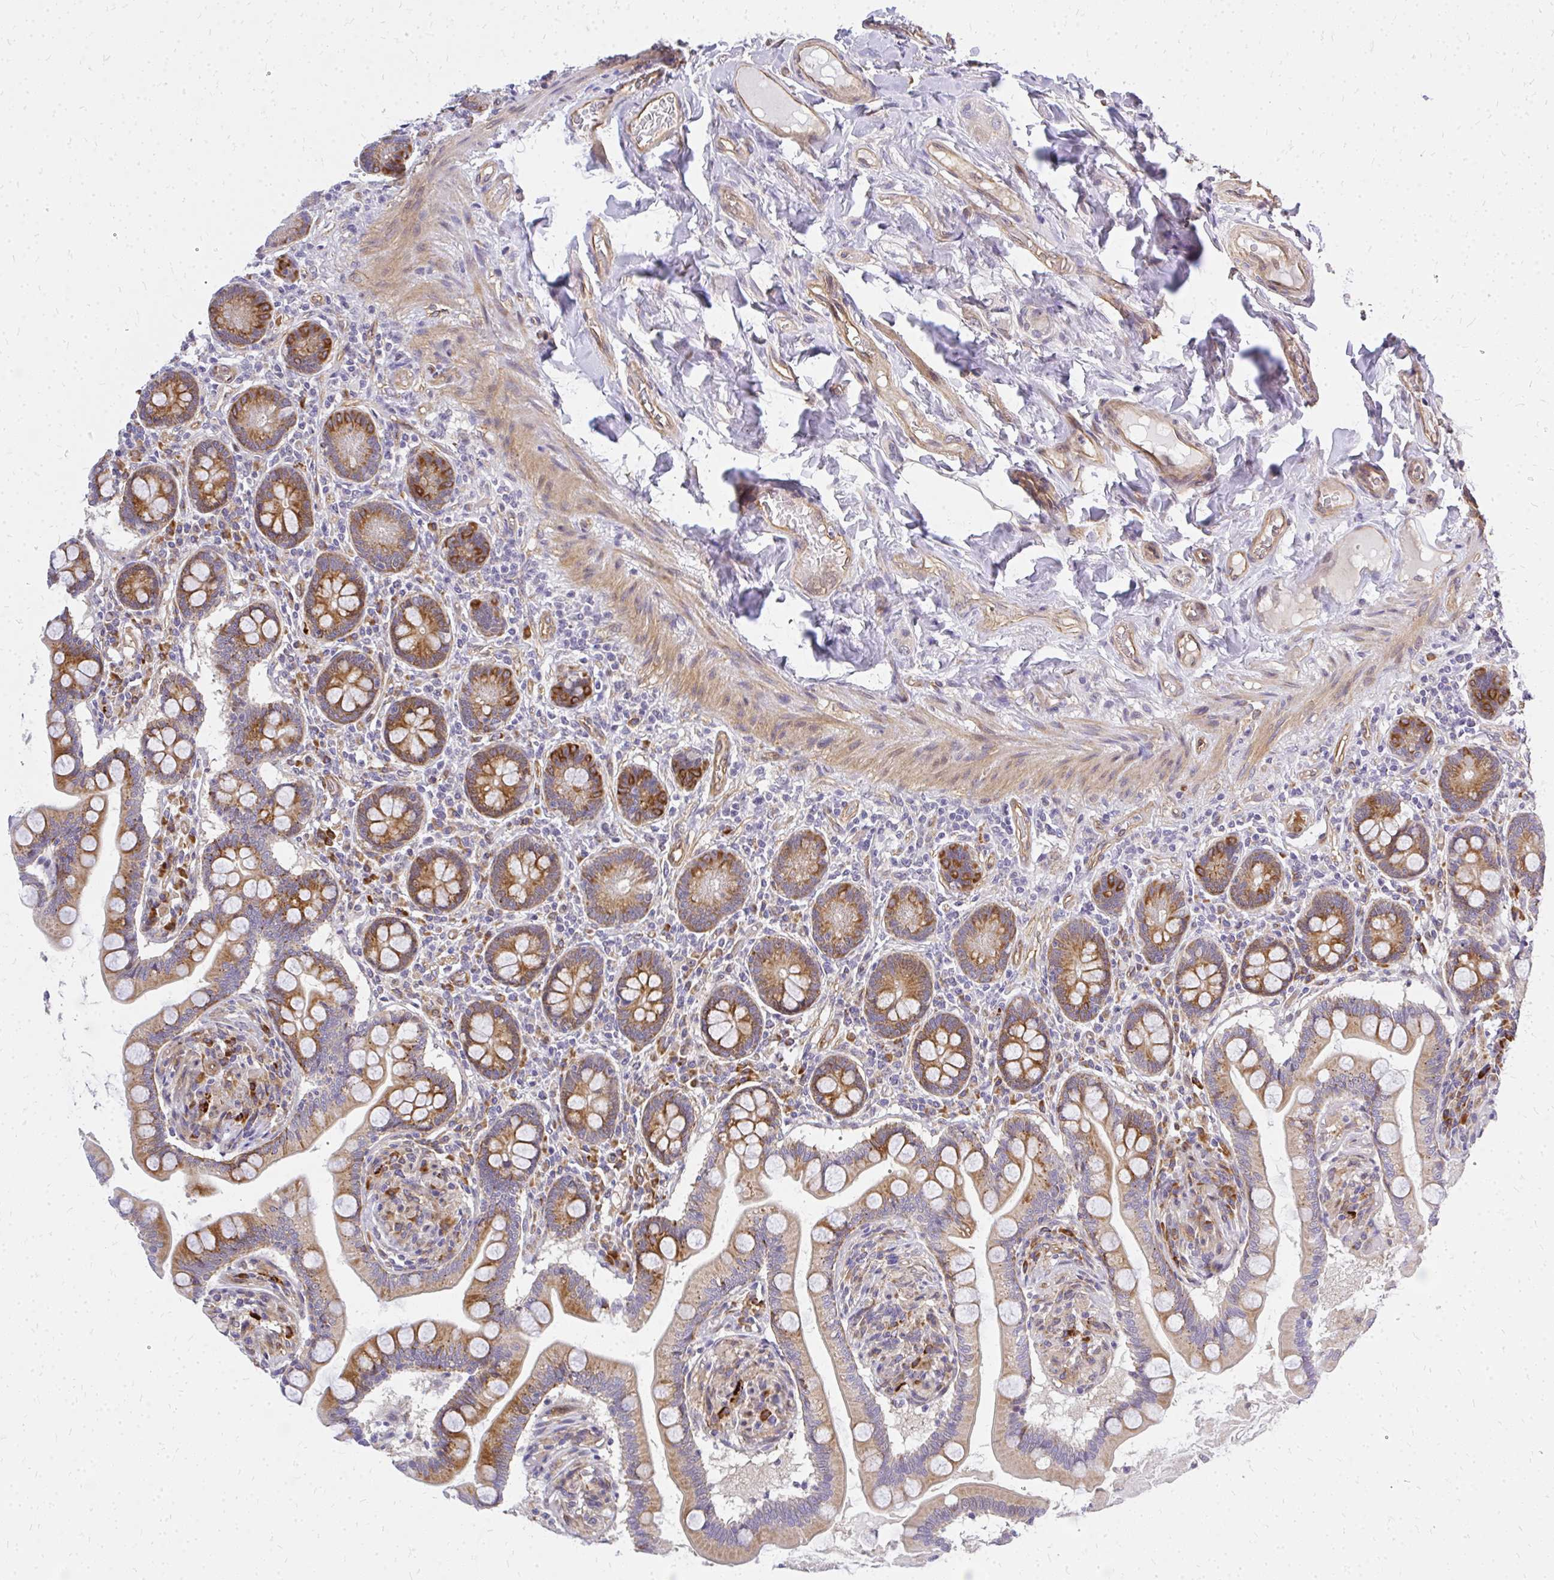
{"staining": {"intensity": "moderate", "quantity": ">75%", "location": "cytoplasmic/membranous"}, "tissue": "small intestine", "cell_type": "Glandular cells", "image_type": "normal", "snomed": [{"axis": "morphology", "description": "Normal tissue, NOS"}, {"axis": "topography", "description": "Small intestine"}], "caption": "Immunohistochemistry (DAB (3,3'-diaminobenzidine)) staining of unremarkable small intestine displays moderate cytoplasmic/membranous protein staining in approximately >75% of glandular cells.", "gene": "ENSG00000258472", "patient": {"sex": "female", "age": 64}}